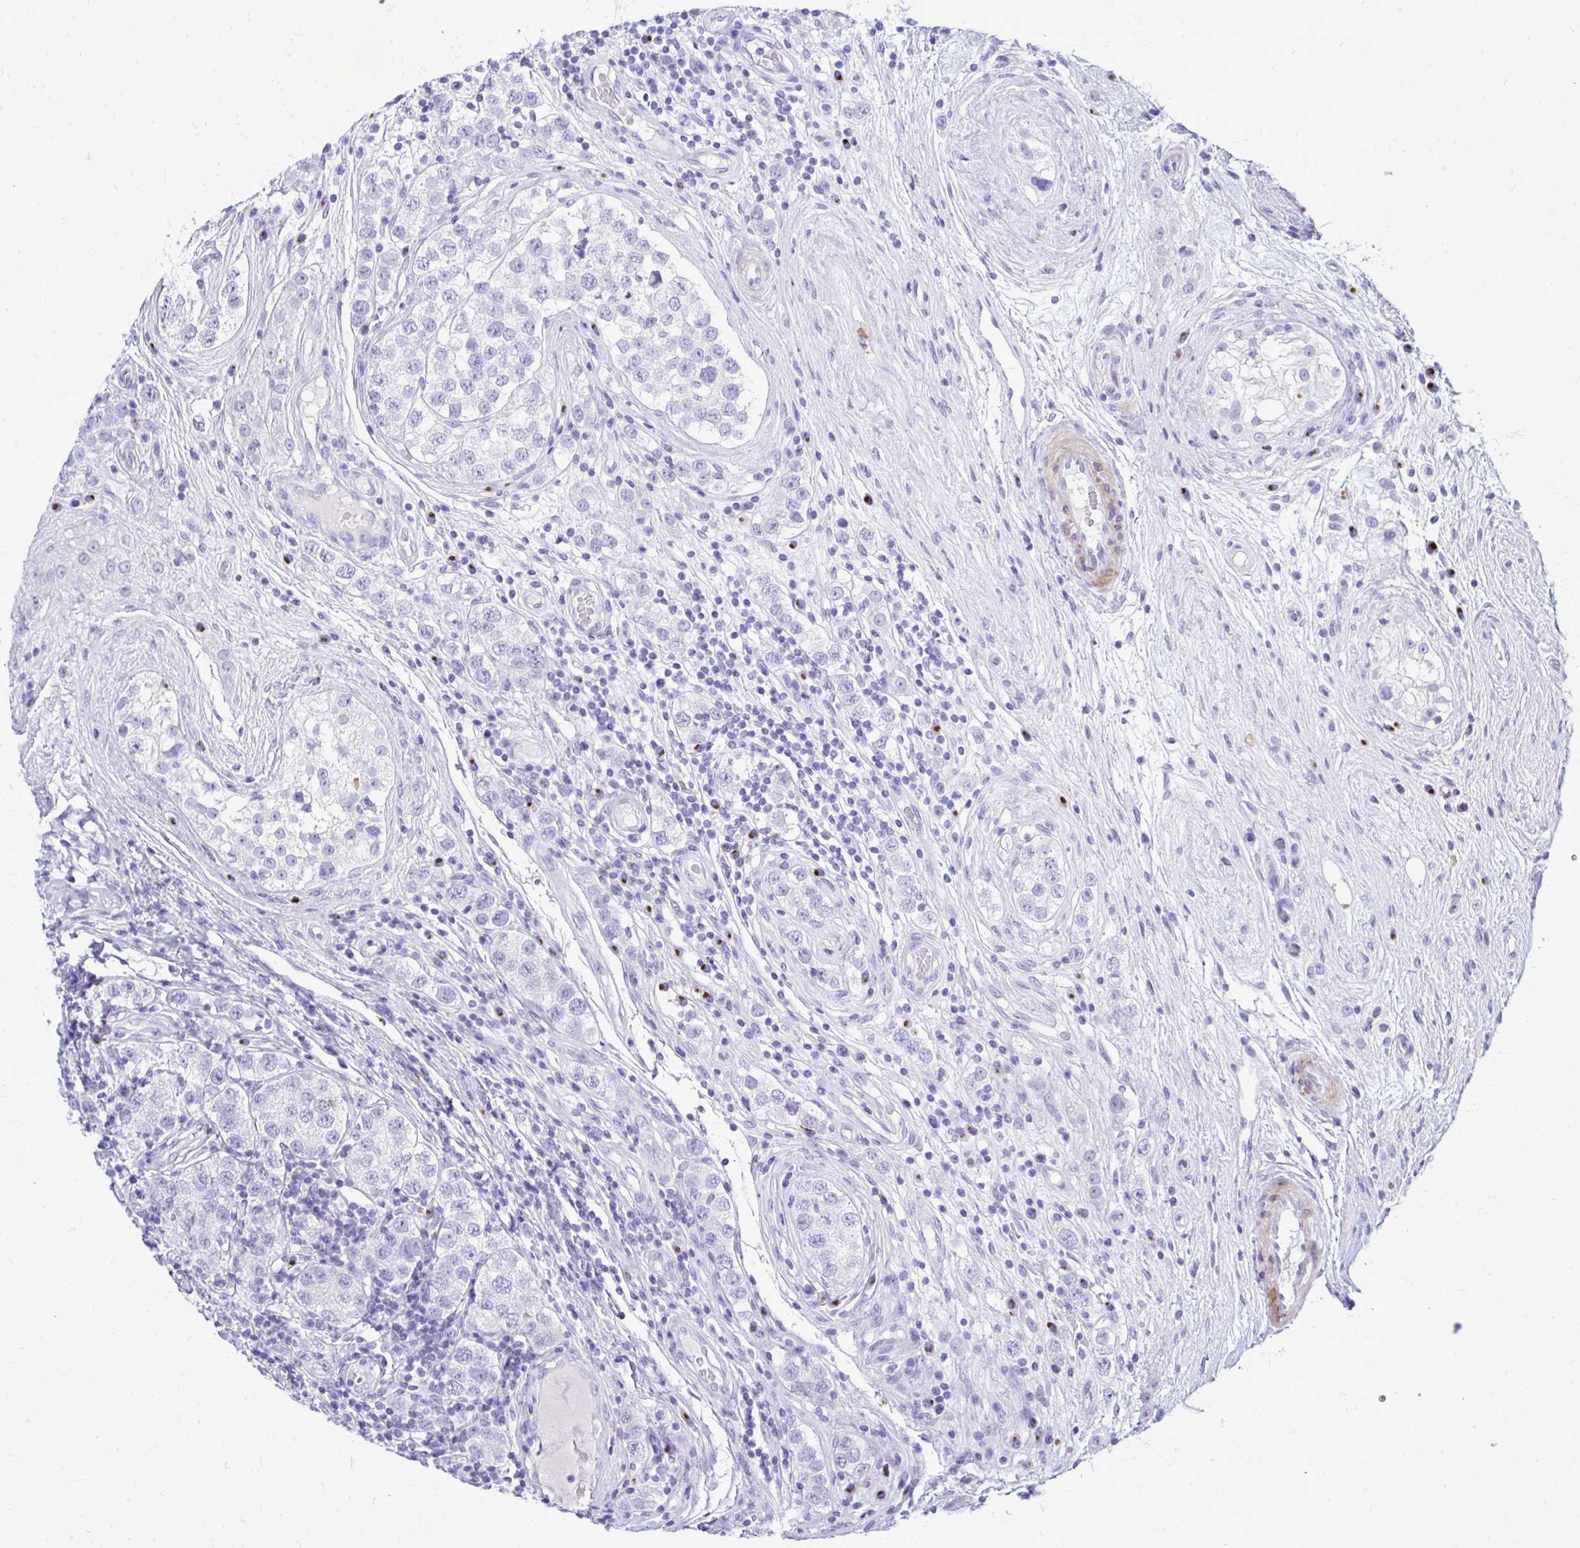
{"staining": {"intensity": "negative", "quantity": "none", "location": "none"}, "tissue": "testis cancer", "cell_type": "Tumor cells", "image_type": "cancer", "snomed": [{"axis": "morphology", "description": "Seminoma, NOS"}, {"axis": "topography", "description": "Testis"}], "caption": "Immunohistochemistry (IHC) of human testis cancer shows no positivity in tumor cells.", "gene": "ANKDD1B", "patient": {"sex": "male", "age": 34}}